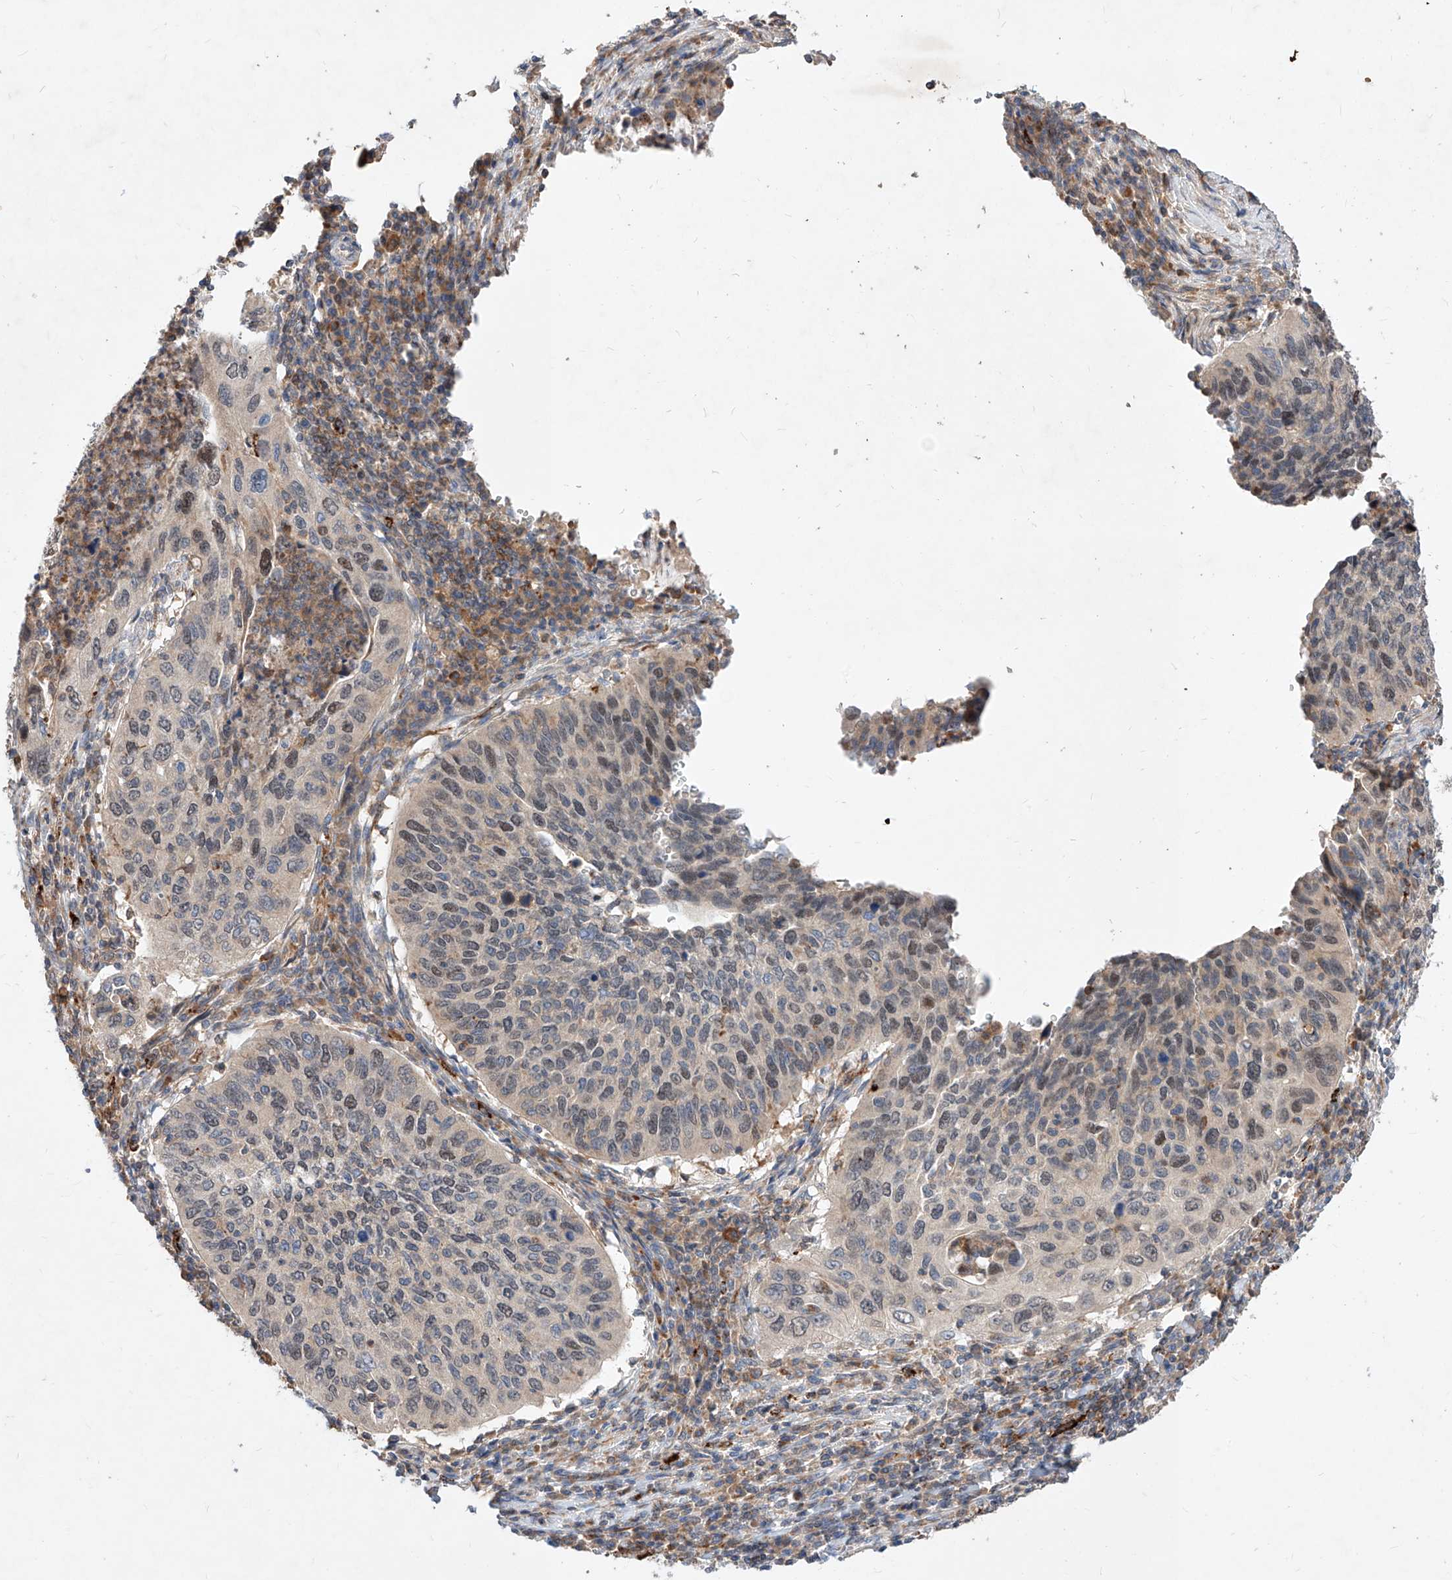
{"staining": {"intensity": "negative", "quantity": "none", "location": "none"}, "tissue": "cervical cancer", "cell_type": "Tumor cells", "image_type": "cancer", "snomed": [{"axis": "morphology", "description": "Squamous cell carcinoma, NOS"}, {"axis": "topography", "description": "Cervix"}], "caption": "Immunohistochemistry (IHC) of cervical cancer exhibits no positivity in tumor cells.", "gene": "TSNAX", "patient": {"sex": "female", "age": 38}}